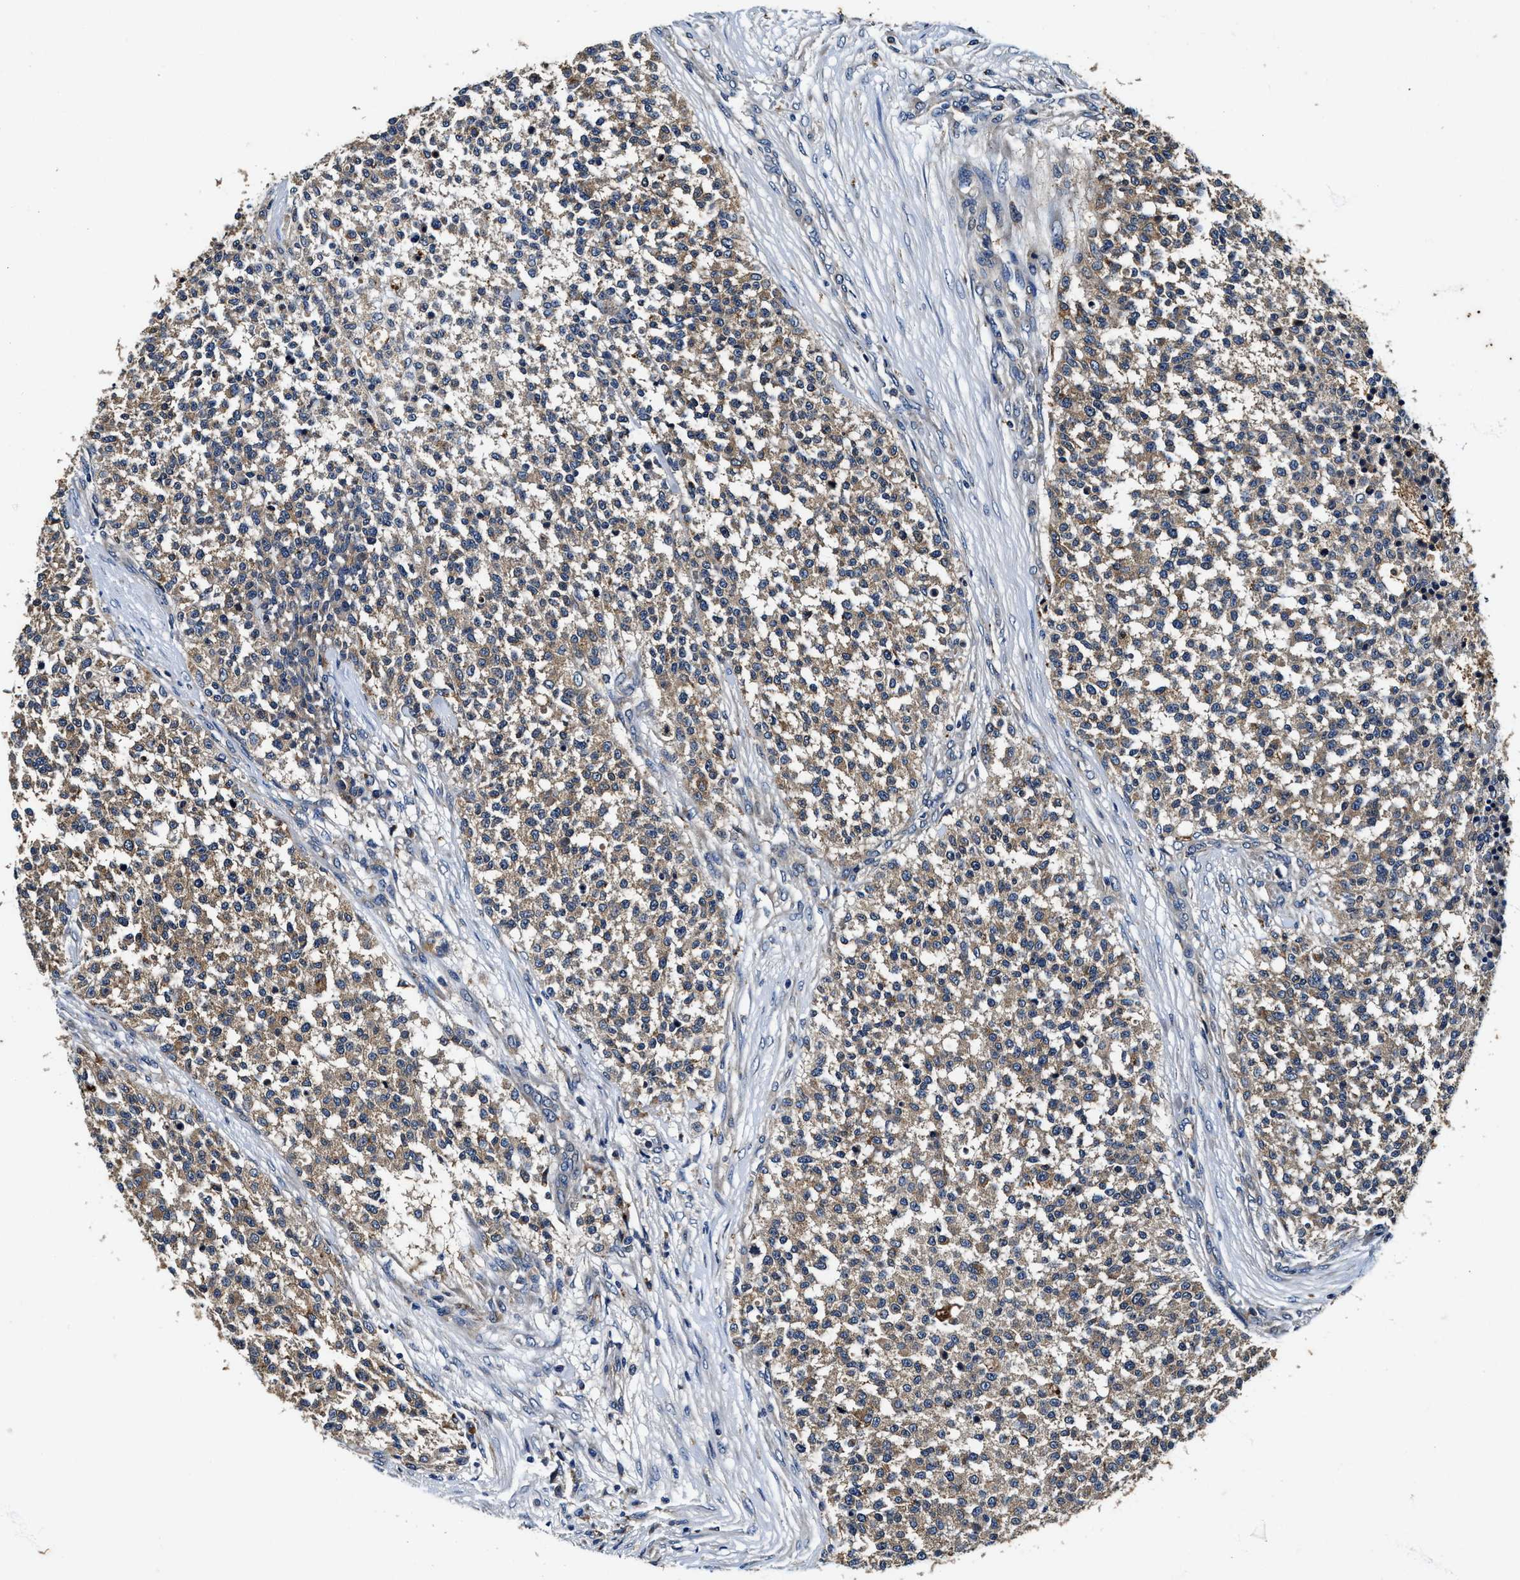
{"staining": {"intensity": "moderate", "quantity": ">75%", "location": "cytoplasmic/membranous"}, "tissue": "testis cancer", "cell_type": "Tumor cells", "image_type": "cancer", "snomed": [{"axis": "morphology", "description": "Seminoma, NOS"}, {"axis": "topography", "description": "Testis"}], "caption": "A medium amount of moderate cytoplasmic/membranous staining is identified in approximately >75% of tumor cells in testis cancer tissue.", "gene": "PI4KB", "patient": {"sex": "male", "age": 59}}